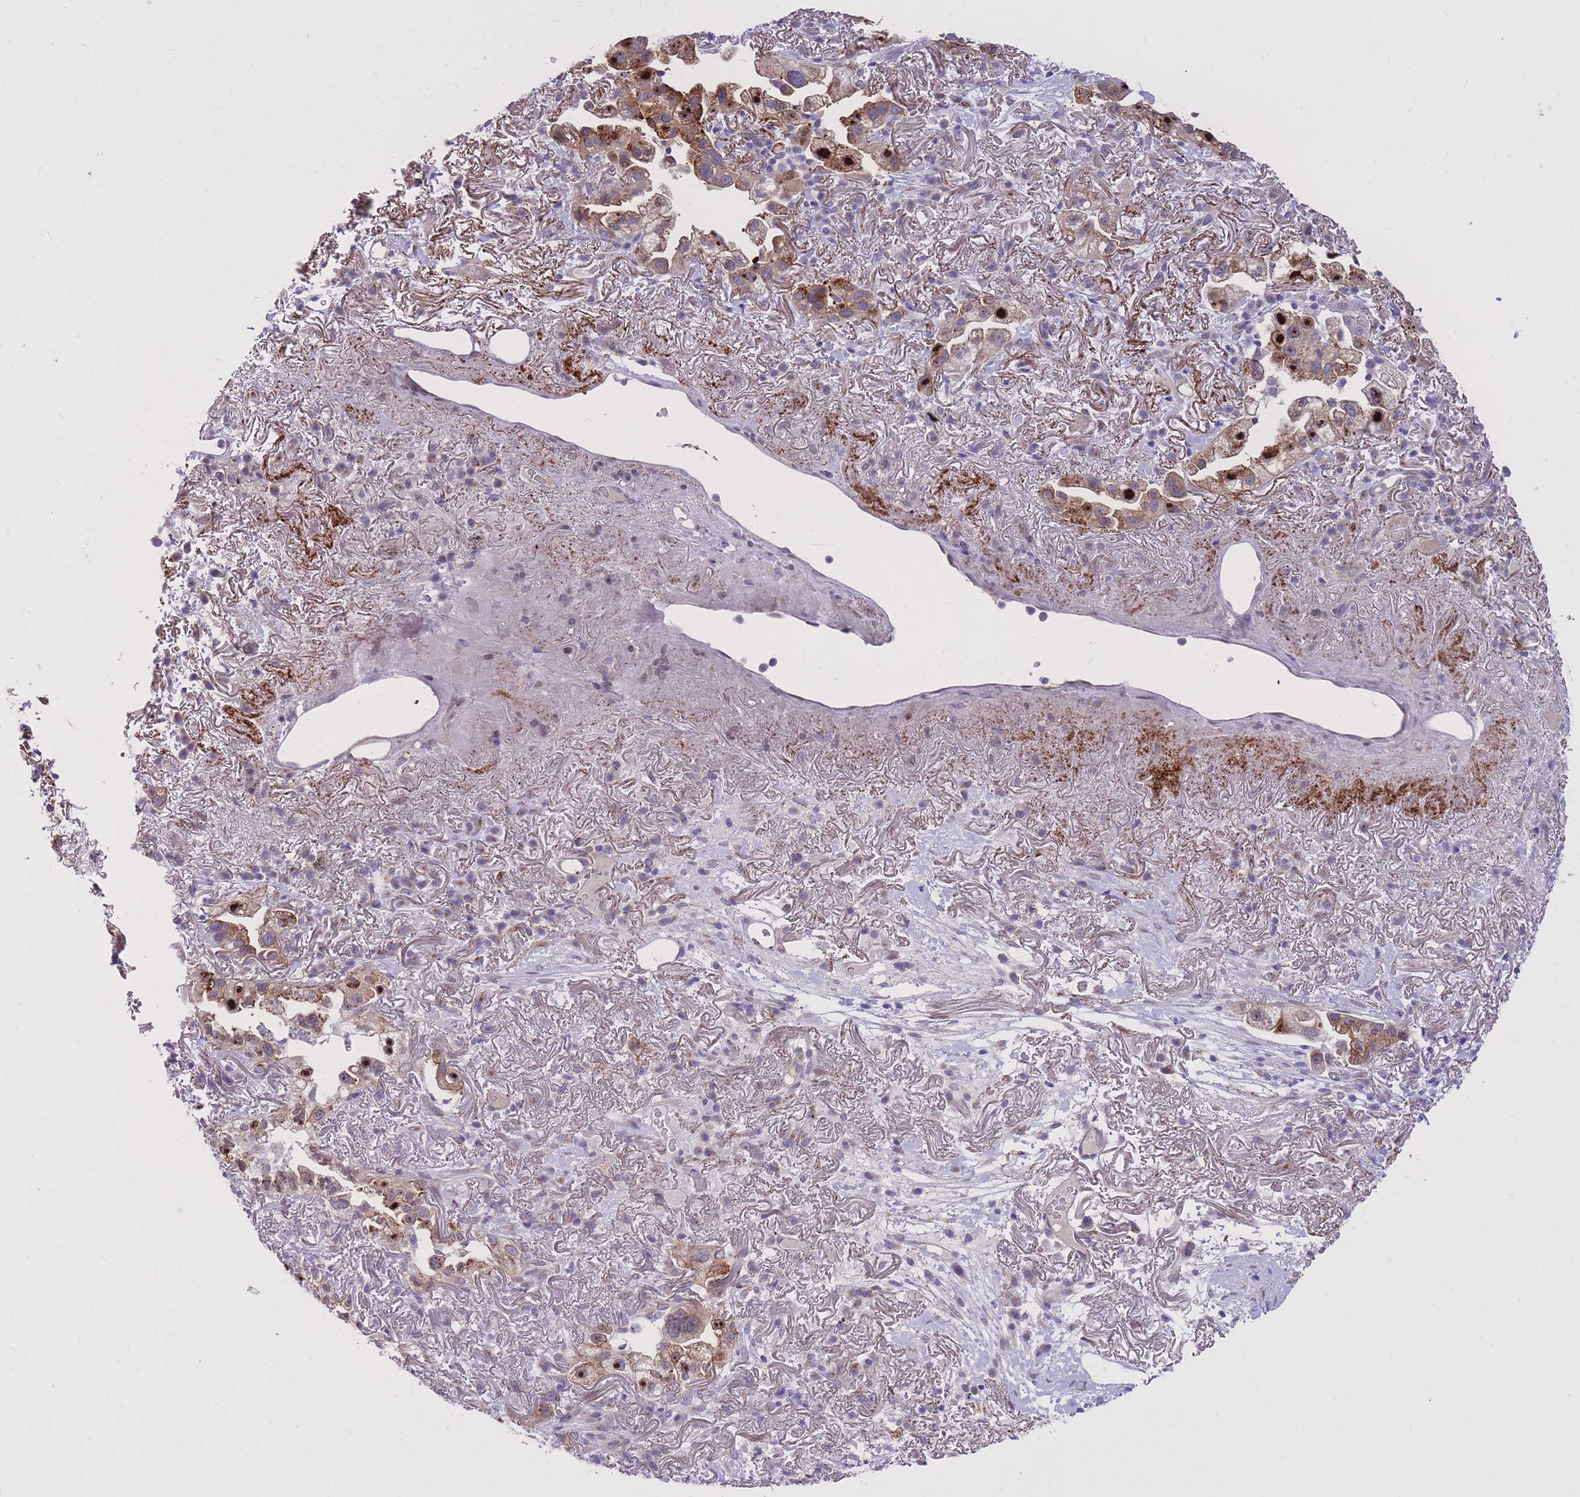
{"staining": {"intensity": "moderate", "quantity": ">75%", "location": "cytoplasmic/membranous"}, "tissue": "lung cancer", "cell_type": "Tumor cells", "image_type": "cancer", "snomed": [{"axis": "morphology", "description": "Adenocarcinoma, NOS"}, {"axis": "topography", "description": "Lung"}], "caption": "Adenocarcinoma (lung) stained with a protein marker demonstrates moderate staining in tumor cells.", "gene": "HOOK2", "patient": {"sex": "female", "age": 69}}